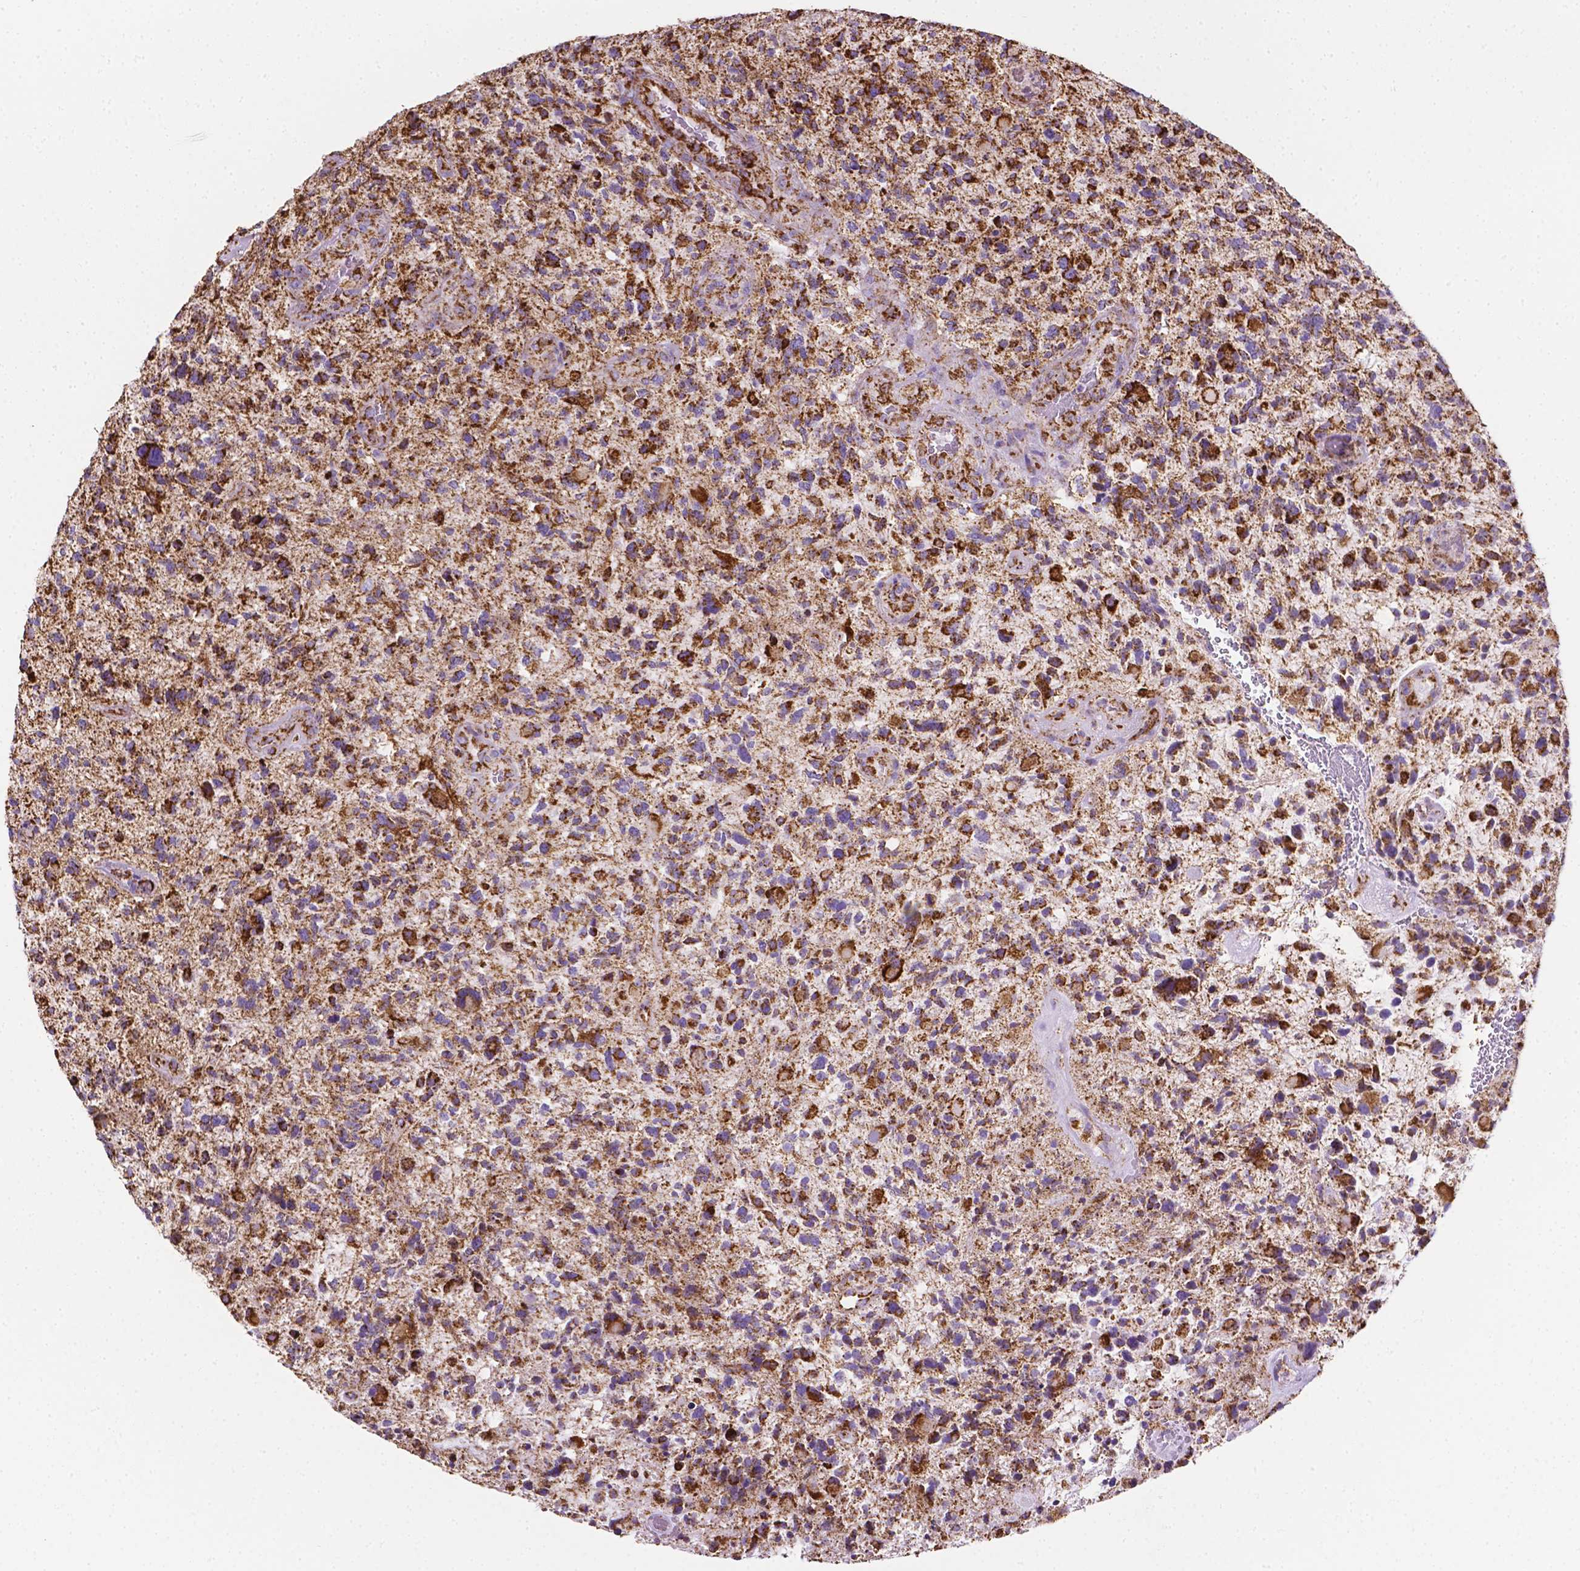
{"staining": {"intensity": "strong", "quantity": "<25%", "location": "cytoplasmic/membranous"}, "tissue": "glioma", "cell_type": "Tumor cells", "image_type": "cancer", "snomed": [{"axis": "morphology", "description": "Glioma, malignant, High grade"}, {"axis": "topography", "description": "Brain"}], "caption": "Tumor cells display medium levels of strong cytoplasmic/membranous staining in approximately <25% of cells in glioma.", "gene": "RMDN3", "patient": {"sex": "female", "age": 71}}